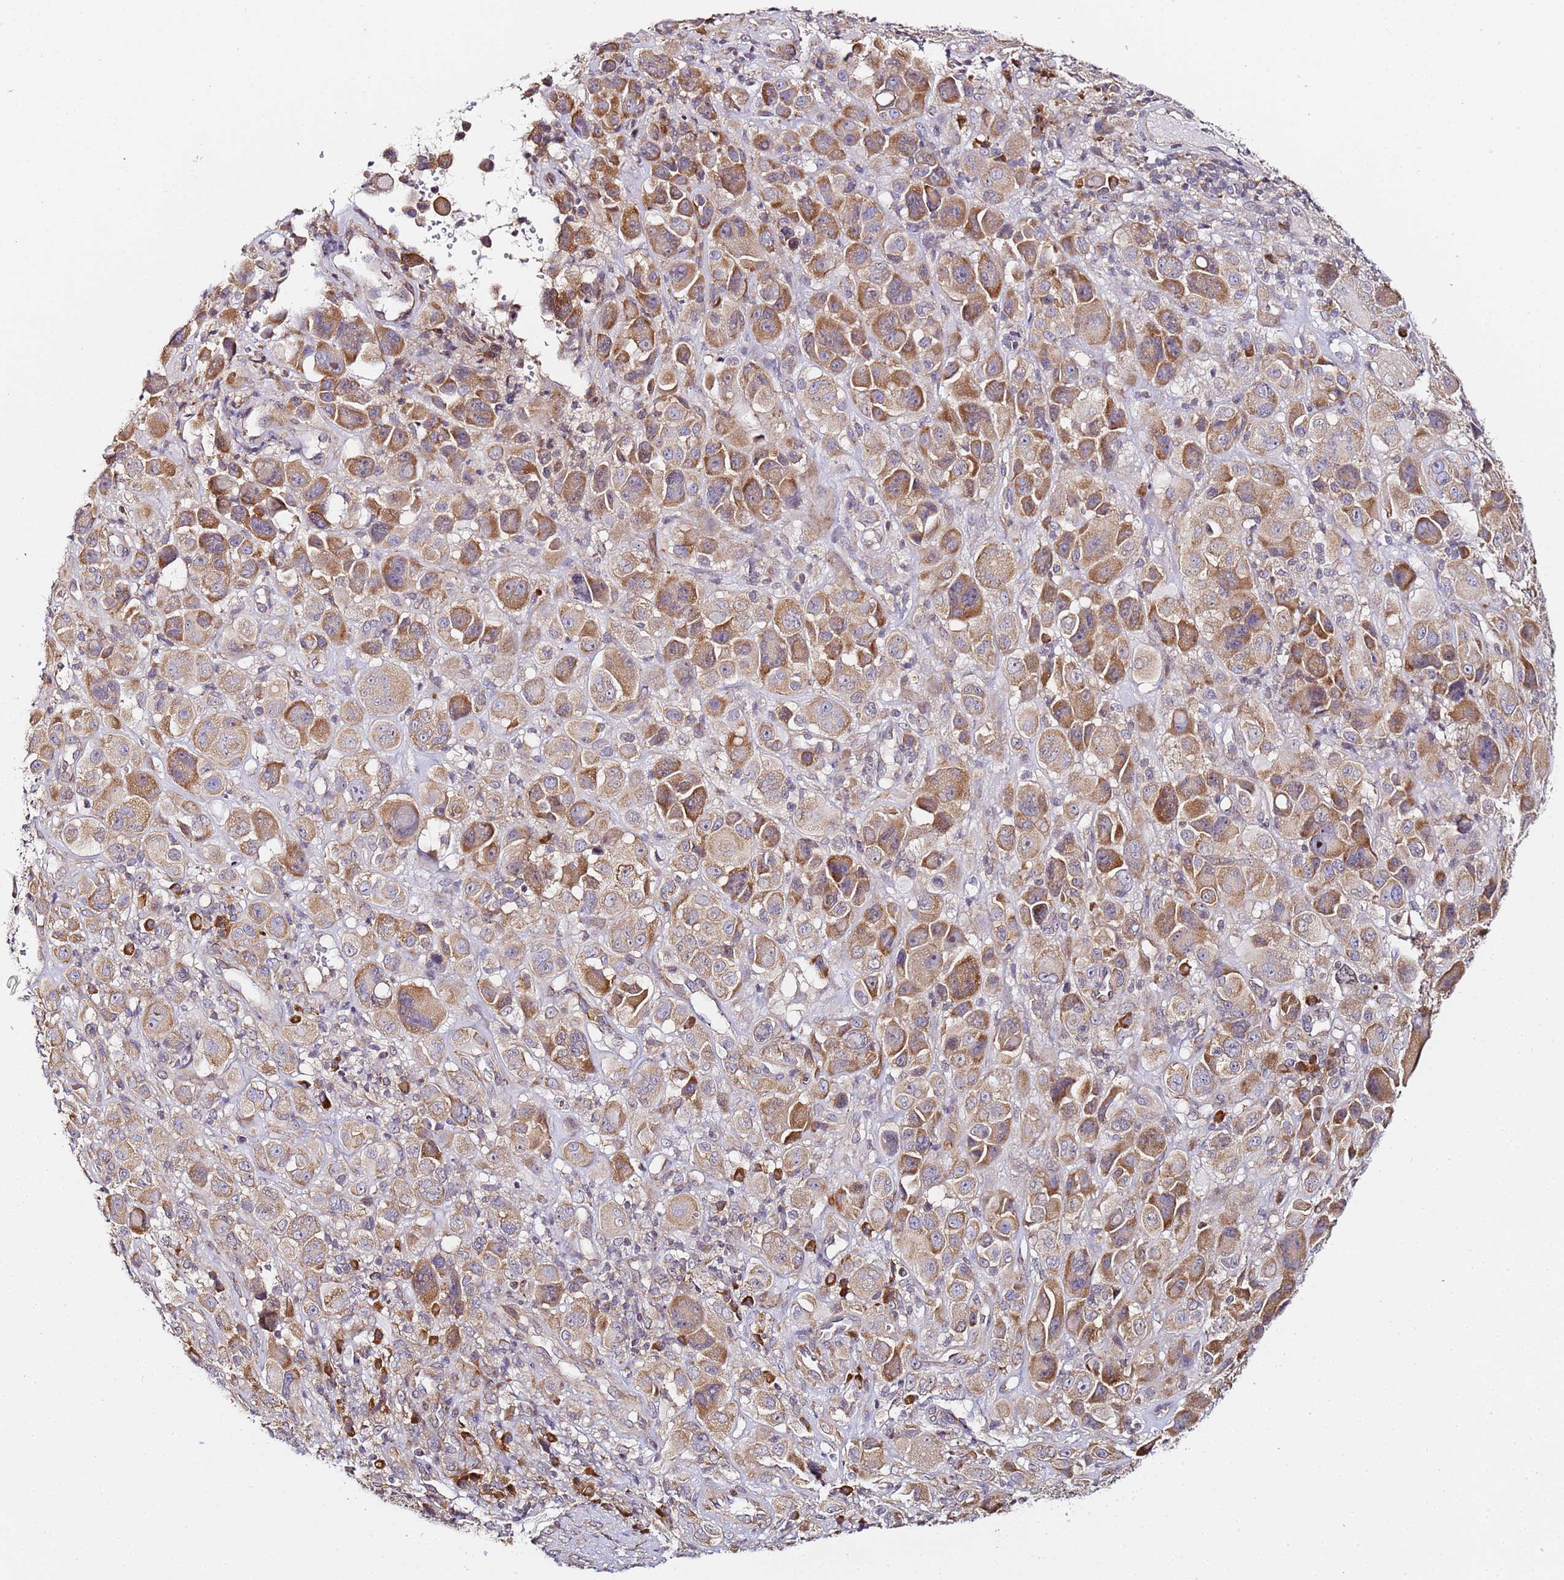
{"staining": {"intensity": "moderate", "quantity": ">75%", "location": "cytoplasmic/membranous"}, "tissue": "melanoma", "cell_type": "Tumor cells", "image_type": "cancer", "snomed": [{"axis": "morphology", "description": "Malignant melanoma, NOS"}, {"axis": "topography", "description": "Skin of trunk"}], "caption": "Immunohistochemistry (IHC) (DAB (3,3'-diaminobenzidine)) staining of human malignant melanoma demonstrates moderate cytoplasmic/membranous protein positivity in about >75% of tumor cells.", "gene": "RPL13A", "patient": {"sex": "male", "age": 71}}